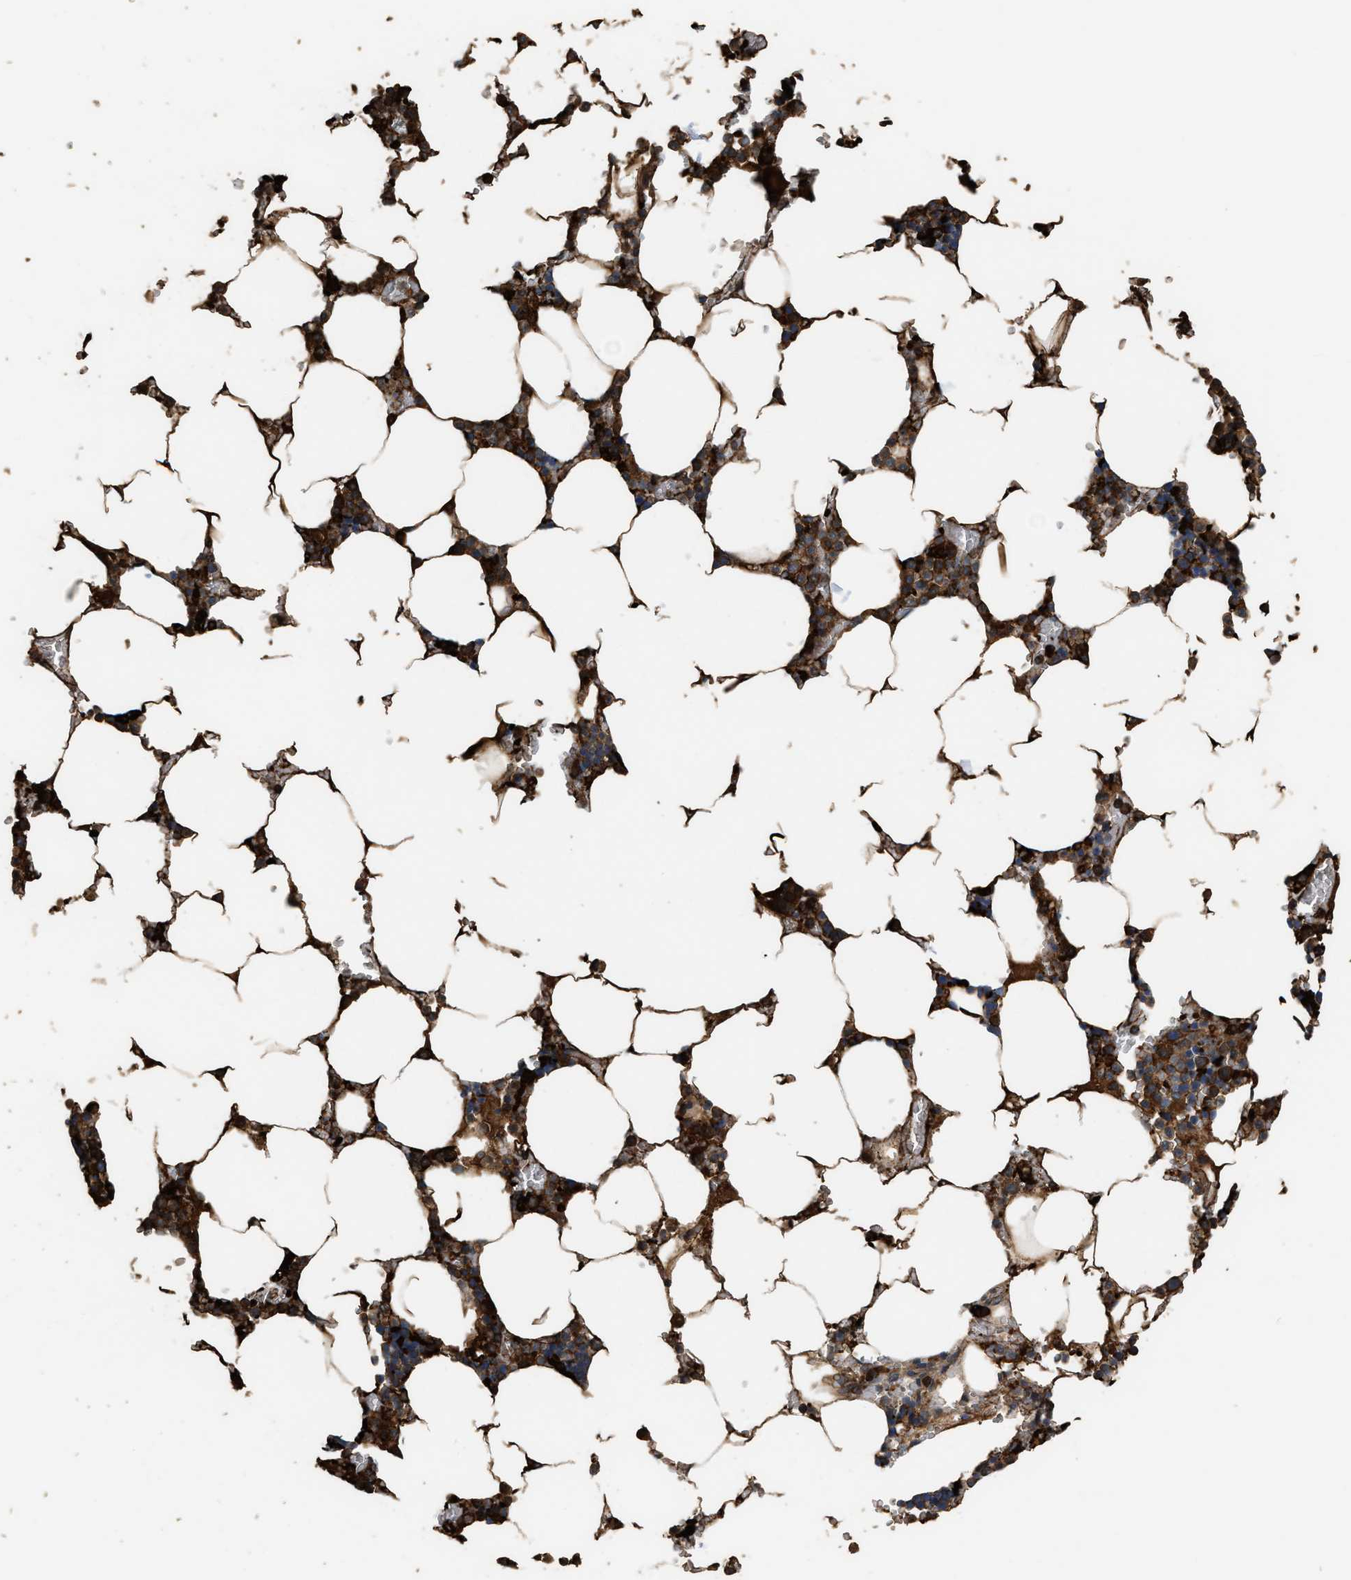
{"staining": {"intensity": "strong", "quantity": "25%-75%", "location": "cytoplasmic/membranous"}, "tissue": "bone marrow", "cell_type": "Hematopoietic cells", "image_type": "normal", "snomed": [{"axis": "morphology", "description": "Normal tissue, NOS"}, {"axis": "topography", "description": "Bone marrow"}], "caption": "Protein analysis of benign bone marrow demonstrates strong cytoplasmic/membranous staining in about 25%-75% of hematopoietic cells.", "gene": "ATIC", "patient": {"sex": "male", "age": 70}}